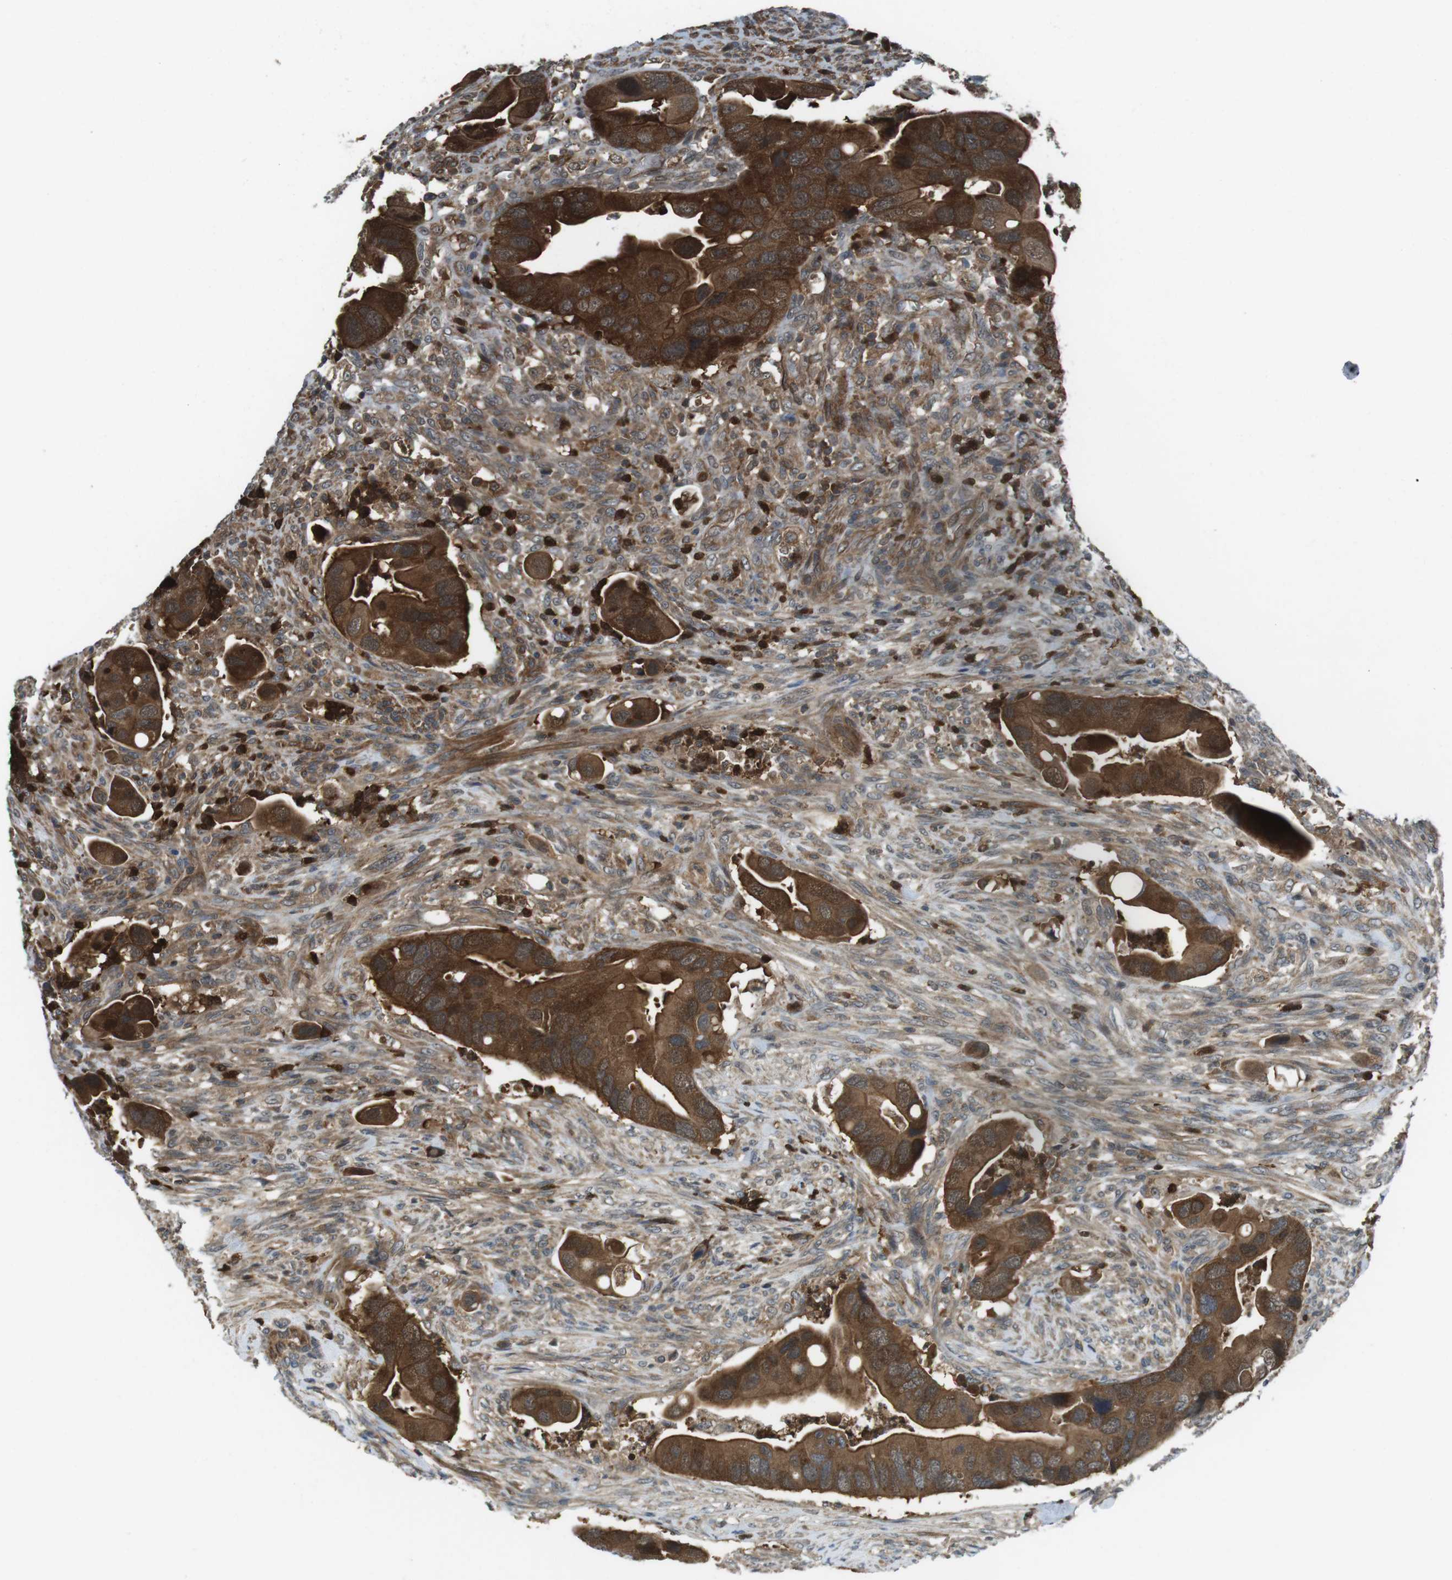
{"staining": {"intensity": "strong", "quantity": ">75%", "location": "cytoplasmic/membranous"}, "tissue": "colorectal cancer", "cell_type": "Tumor cells", "image_type": "cancer", "snomed": [{"axis": "morphology", "description": "Adenocarcinoma, NOS"}, {"axis": "topography", "description": "Rectum"}], "caption": "A micrograph showing strong cytoplasmic/membranous staining in about >75% of tumor cells in colorectal cancer (adenocarcinoma), as visualized by brown immunohistochemical staining.", "gene": "LRRC3B", "patient": {"sex": "female", "age": 57}}